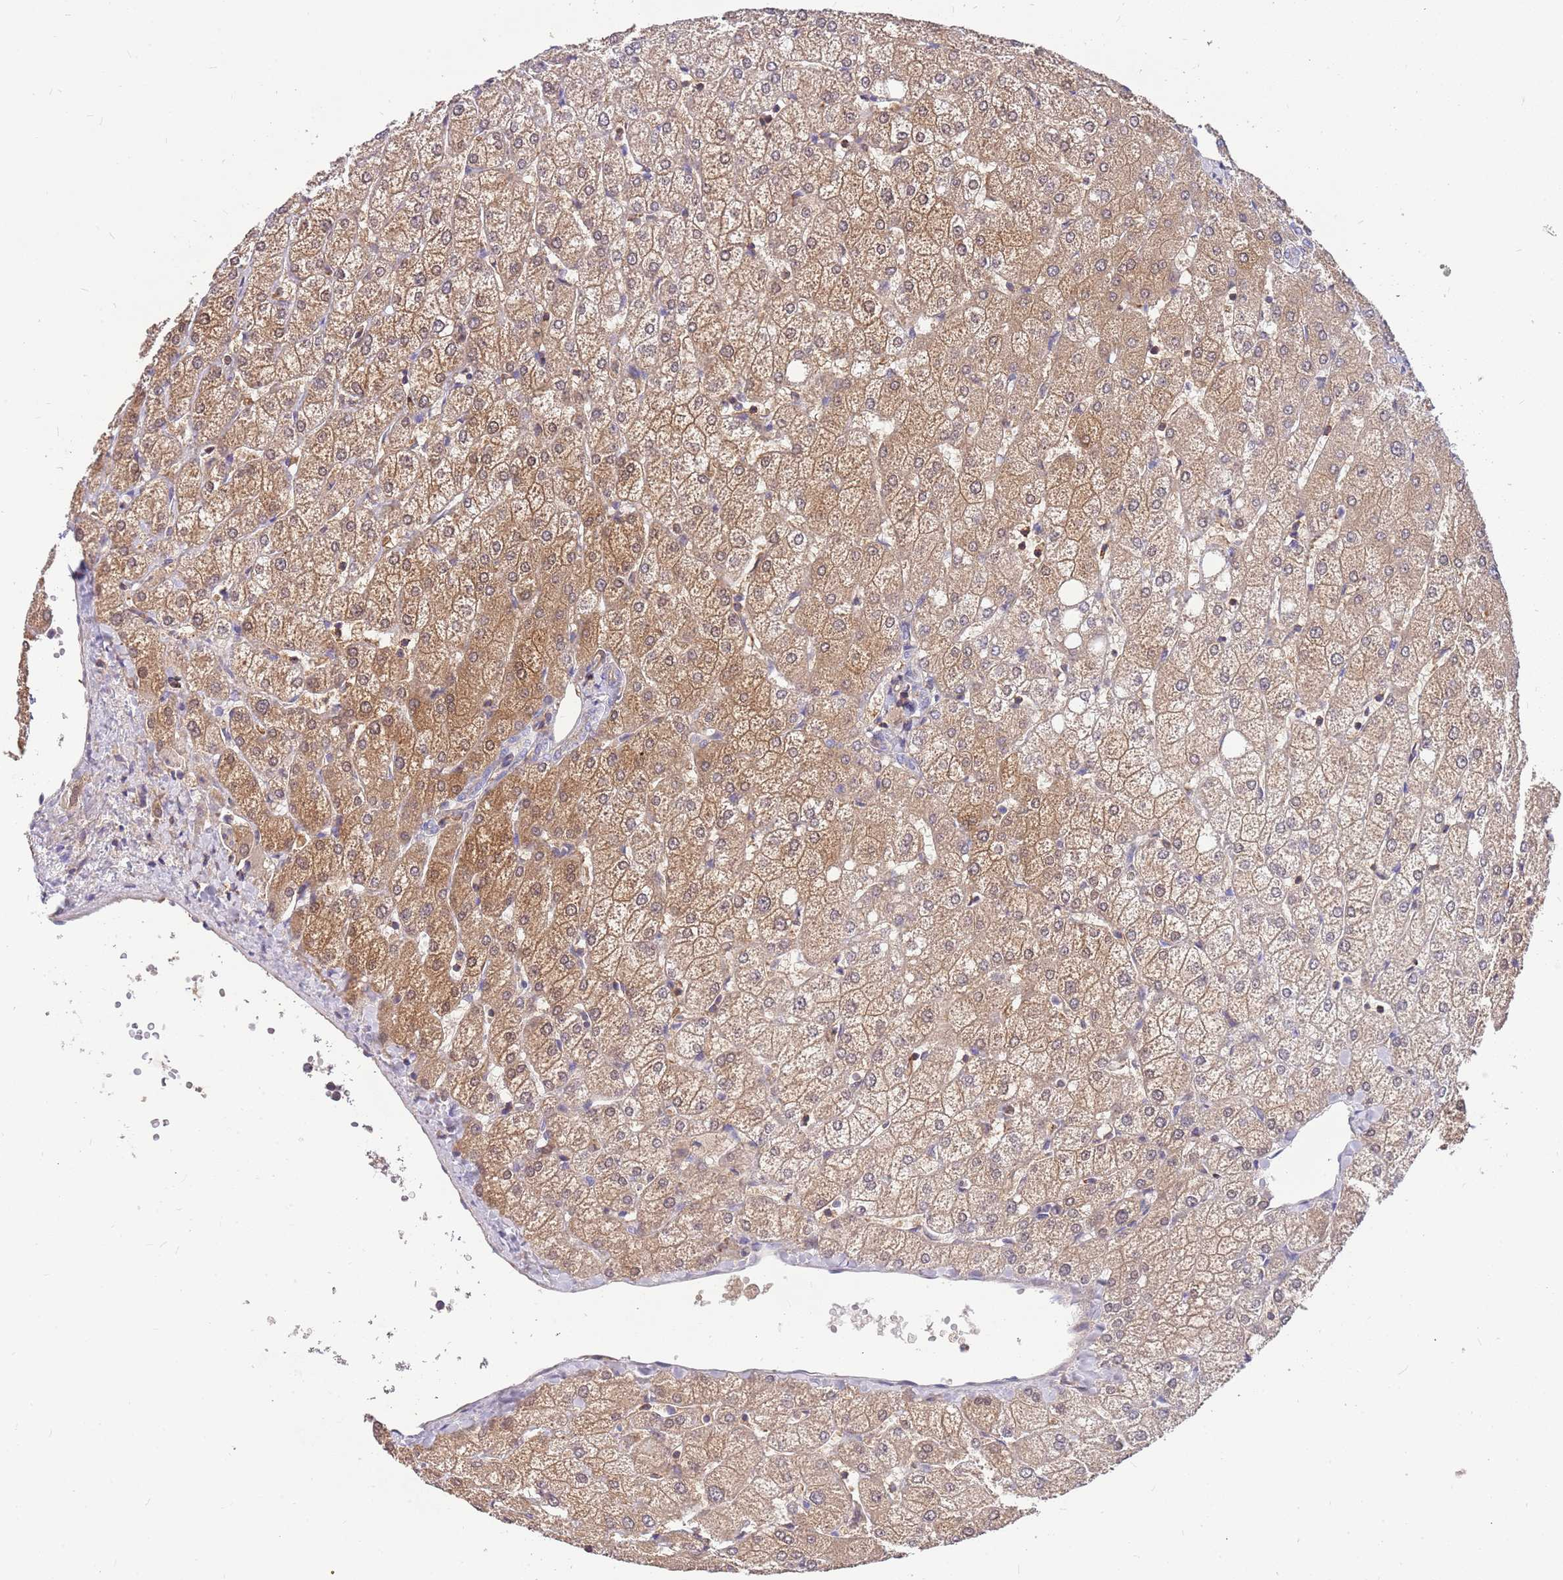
{"staining": {"intensity": "negative", "quantity": "none", "location": "none"}, "tissue": "liver", "cell_type": "Cholangiocytes", "image_type": "normal", "snomed": [{"axis": "morphology", "description": "Normal tissue, NOS"}, {"axis": "topography", "description": "Liver"}], "caption": "DAB immunohistochemical staining of unremarkable liver reveals no significant staining in cholangiocytes.", "gene": "MVD", "patient": {"sex": "female", "age": 54}}